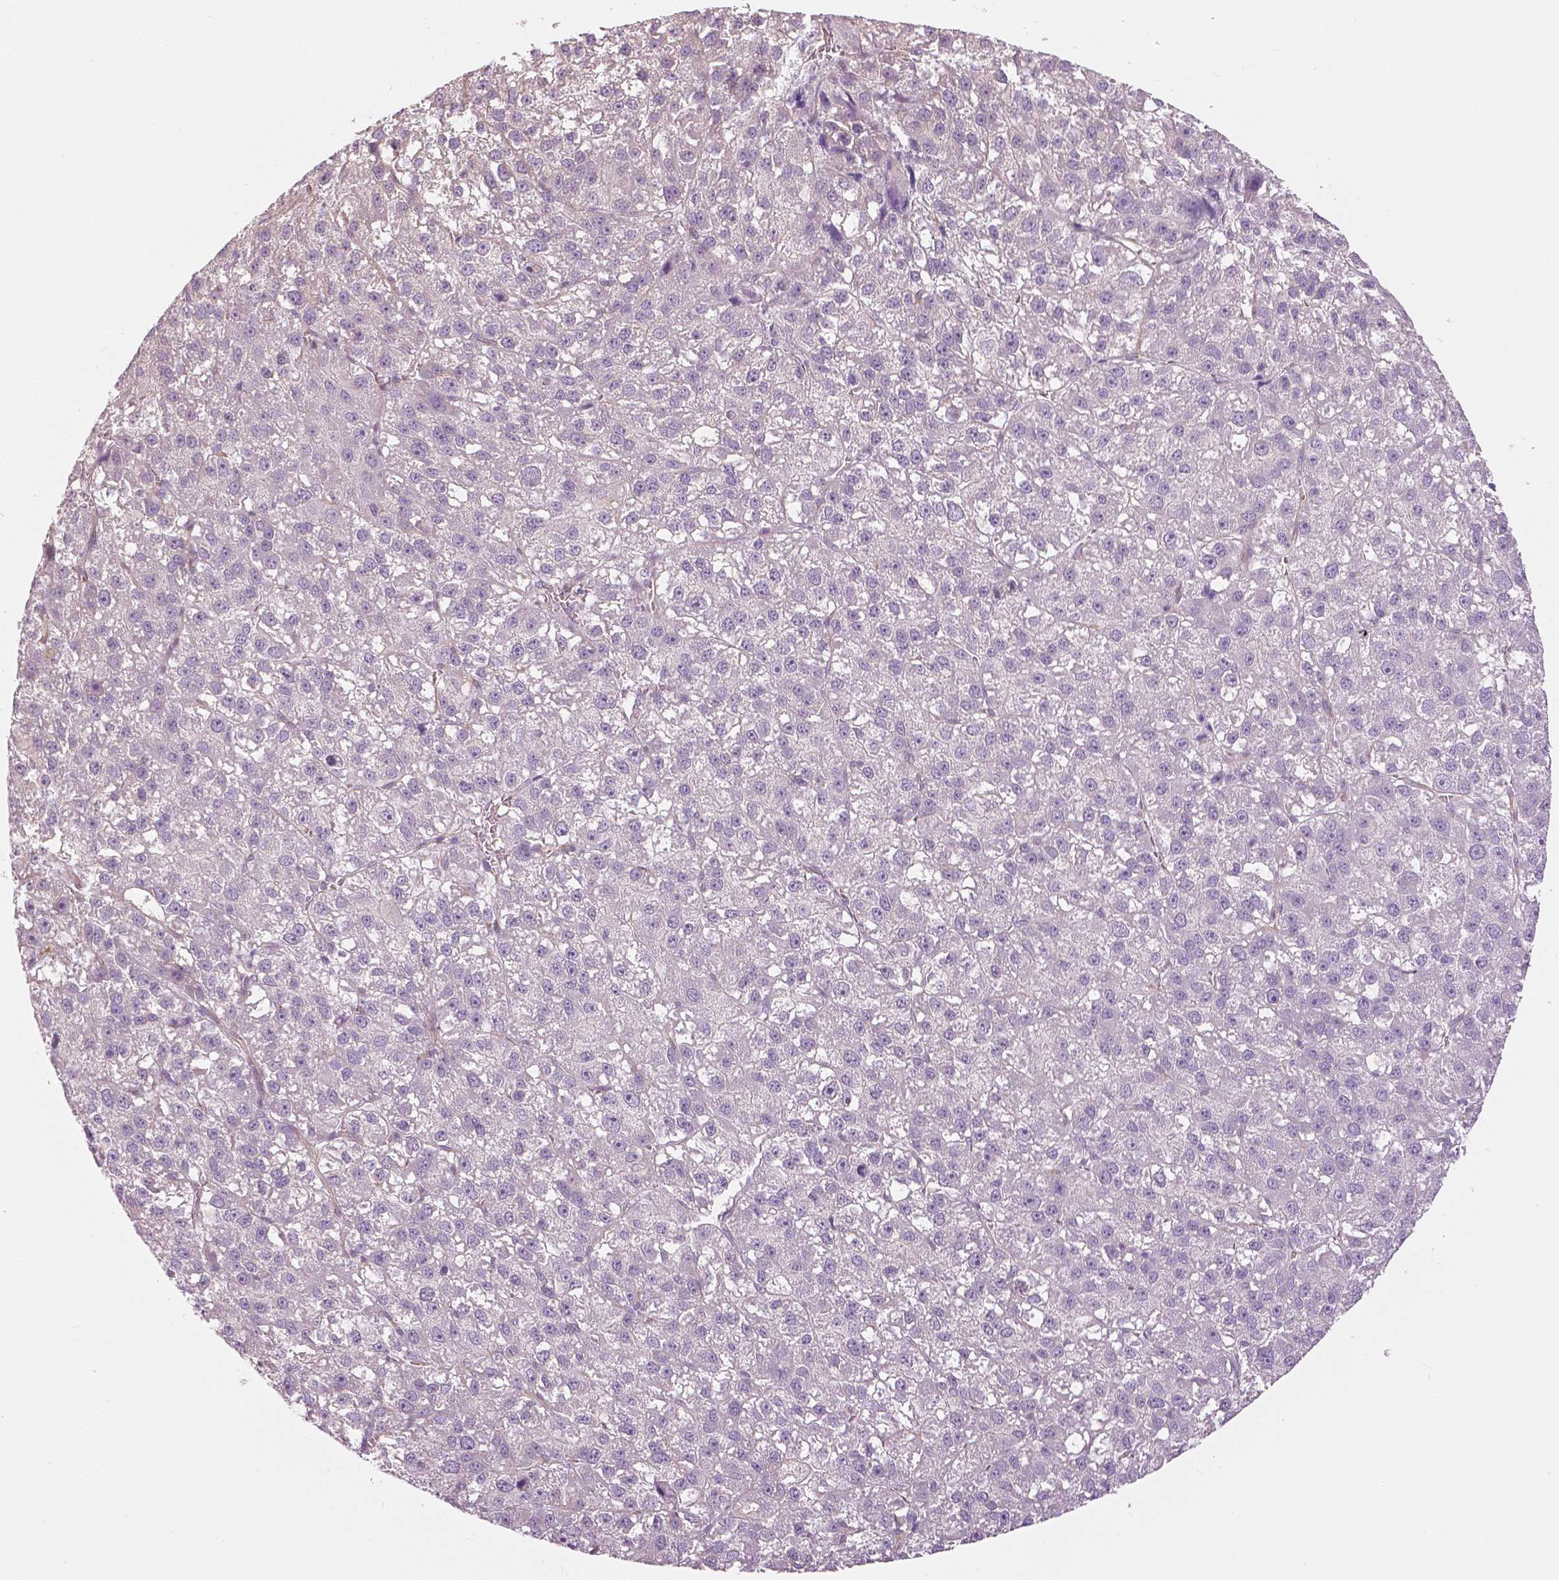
{"staining": {"intensity": "negative", "quantity": "none", "location": "none"}, "tissue": "liver cancer", "cell_type": "Tumor cells", "image_type": "cancer", "snomed": [{"axis": "morphology", "description": "Carcinoma, Hepatocellular, NOS"}, {"axis": "topography", "description": "Liver"}], "caption": "Tumor cells show no significant protein positivity in liver cancer (hepatocellular carcinoma). (Stains: DAB (3,3'-diaminobenzidine) immunohistochemistry with hematoxylin counter stain, Microscopy: brightfield microscopy at high magnification).", "gene": "SLC24A1", "patient": {"sex": "female", "age": 70}}